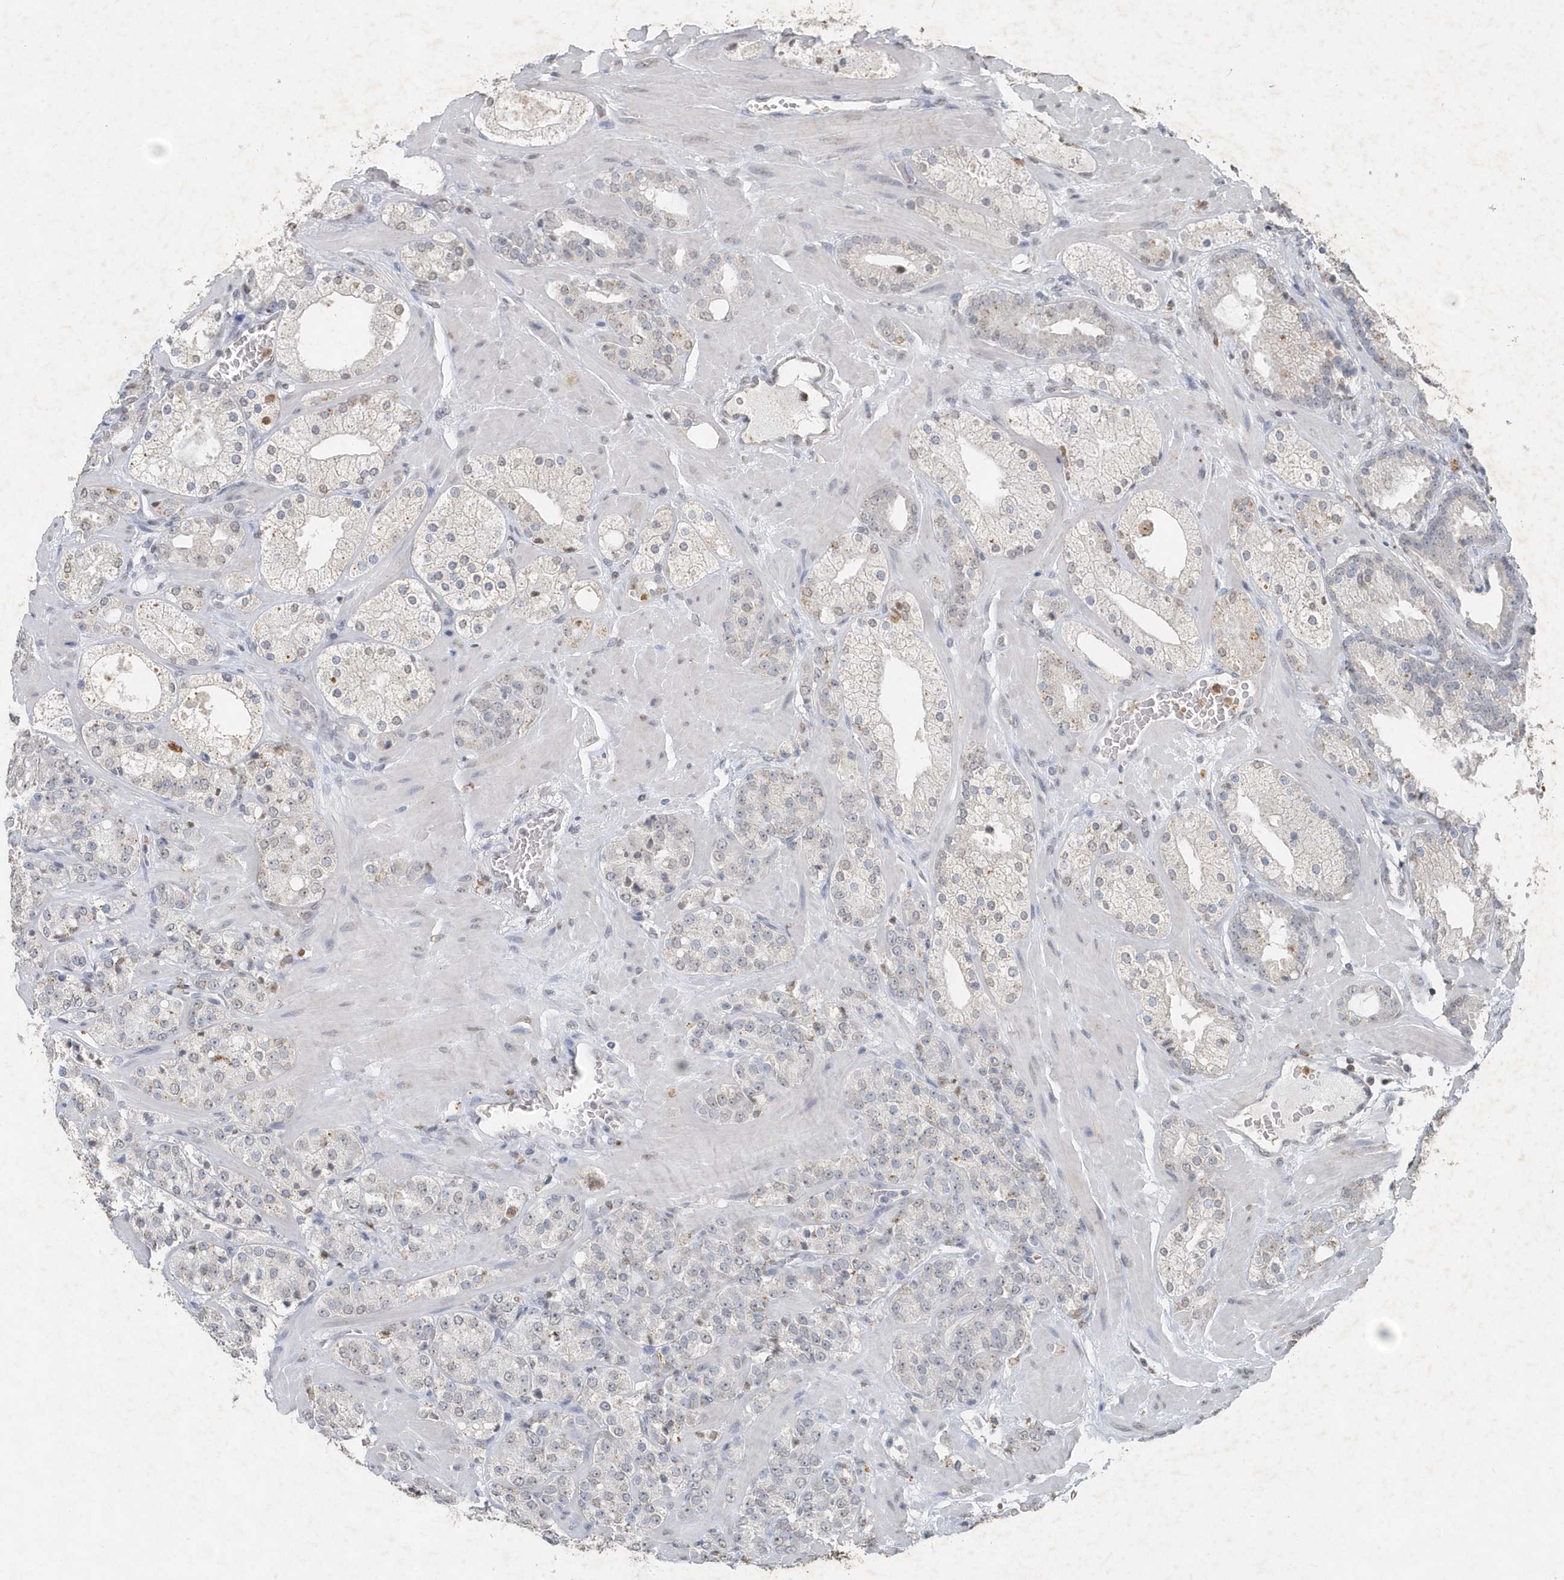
{"staining": {"intensity": "negative", "quantity": "none", "location": "none"}, "tissue": "prostate cancer", "cell_type": "Tumor cells", "image_type": "cancer", "snomed": [{"axis": "morphology", "description": "Adenocarcinoma, High grade"}, {"axis": "topography", "description": "Prostate"}], "caption": "Human prostate cancer stained for a protein using immunohistochemistry (IHC) exhibits no expression in tumor cells.", "gene": "PDCD1", "patient": {"sex": "male", "age": 64}}